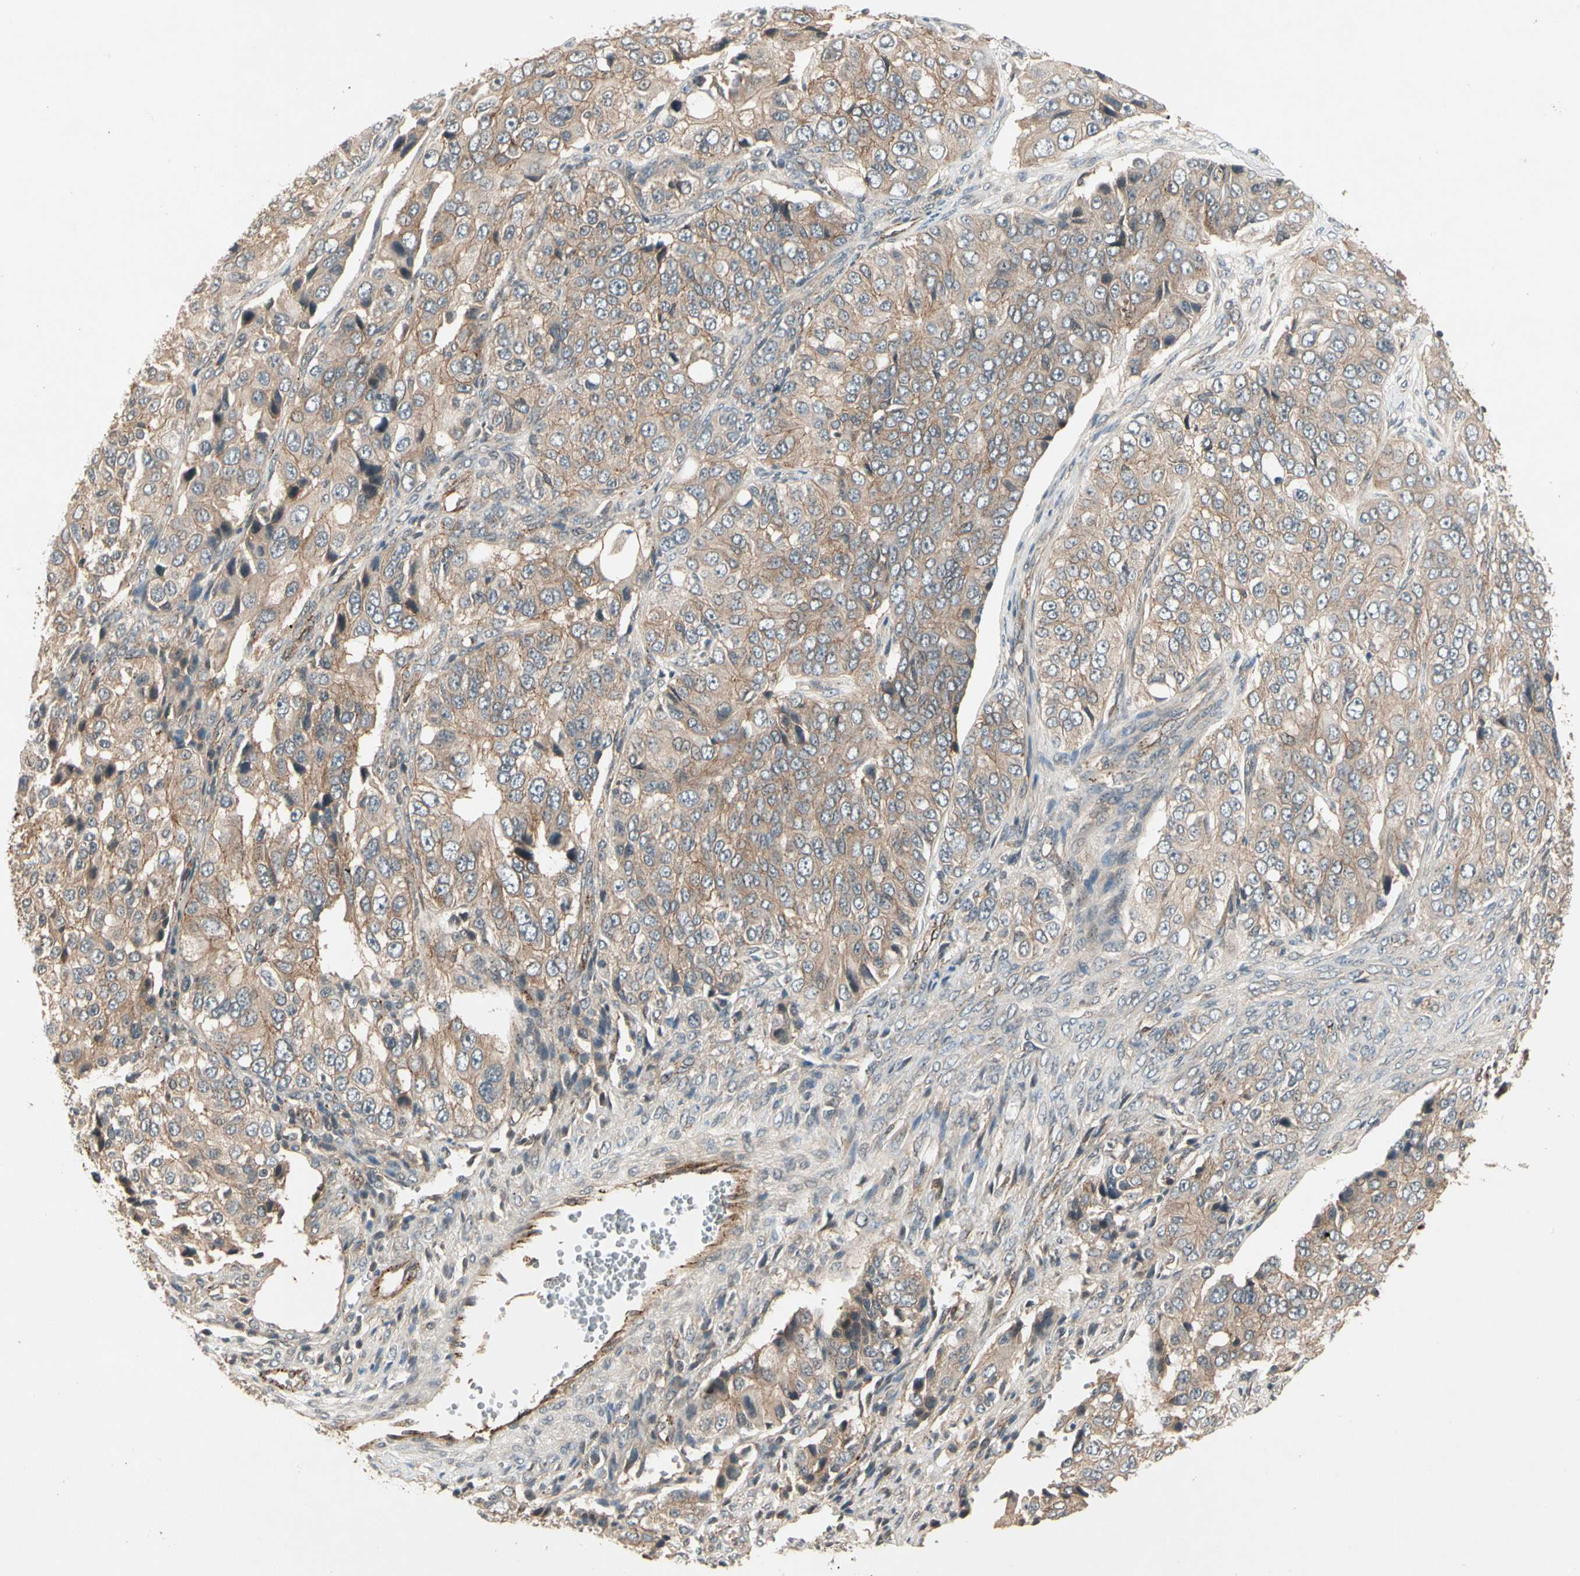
{"staining": {"intensity": "weak", "quantity": ">75%", "location": "cytoplasmic/membranous"}, "tissue": "ovarian cancer", "cell_type": "Tumor cells", "image_type": "cancer", "snomed": [{"axis": "morphology", "description": "Carcinoma, endometroid"}, {"axis": "topography", "description": "Ovary"}], "caption": "Weak cytoplasmic/membranous protein positivity is appreciated in about >75% of tumor cells in ovarian cancer.", "gene": "FLOT1", "patient": {"sex": "female", "age": 51}}